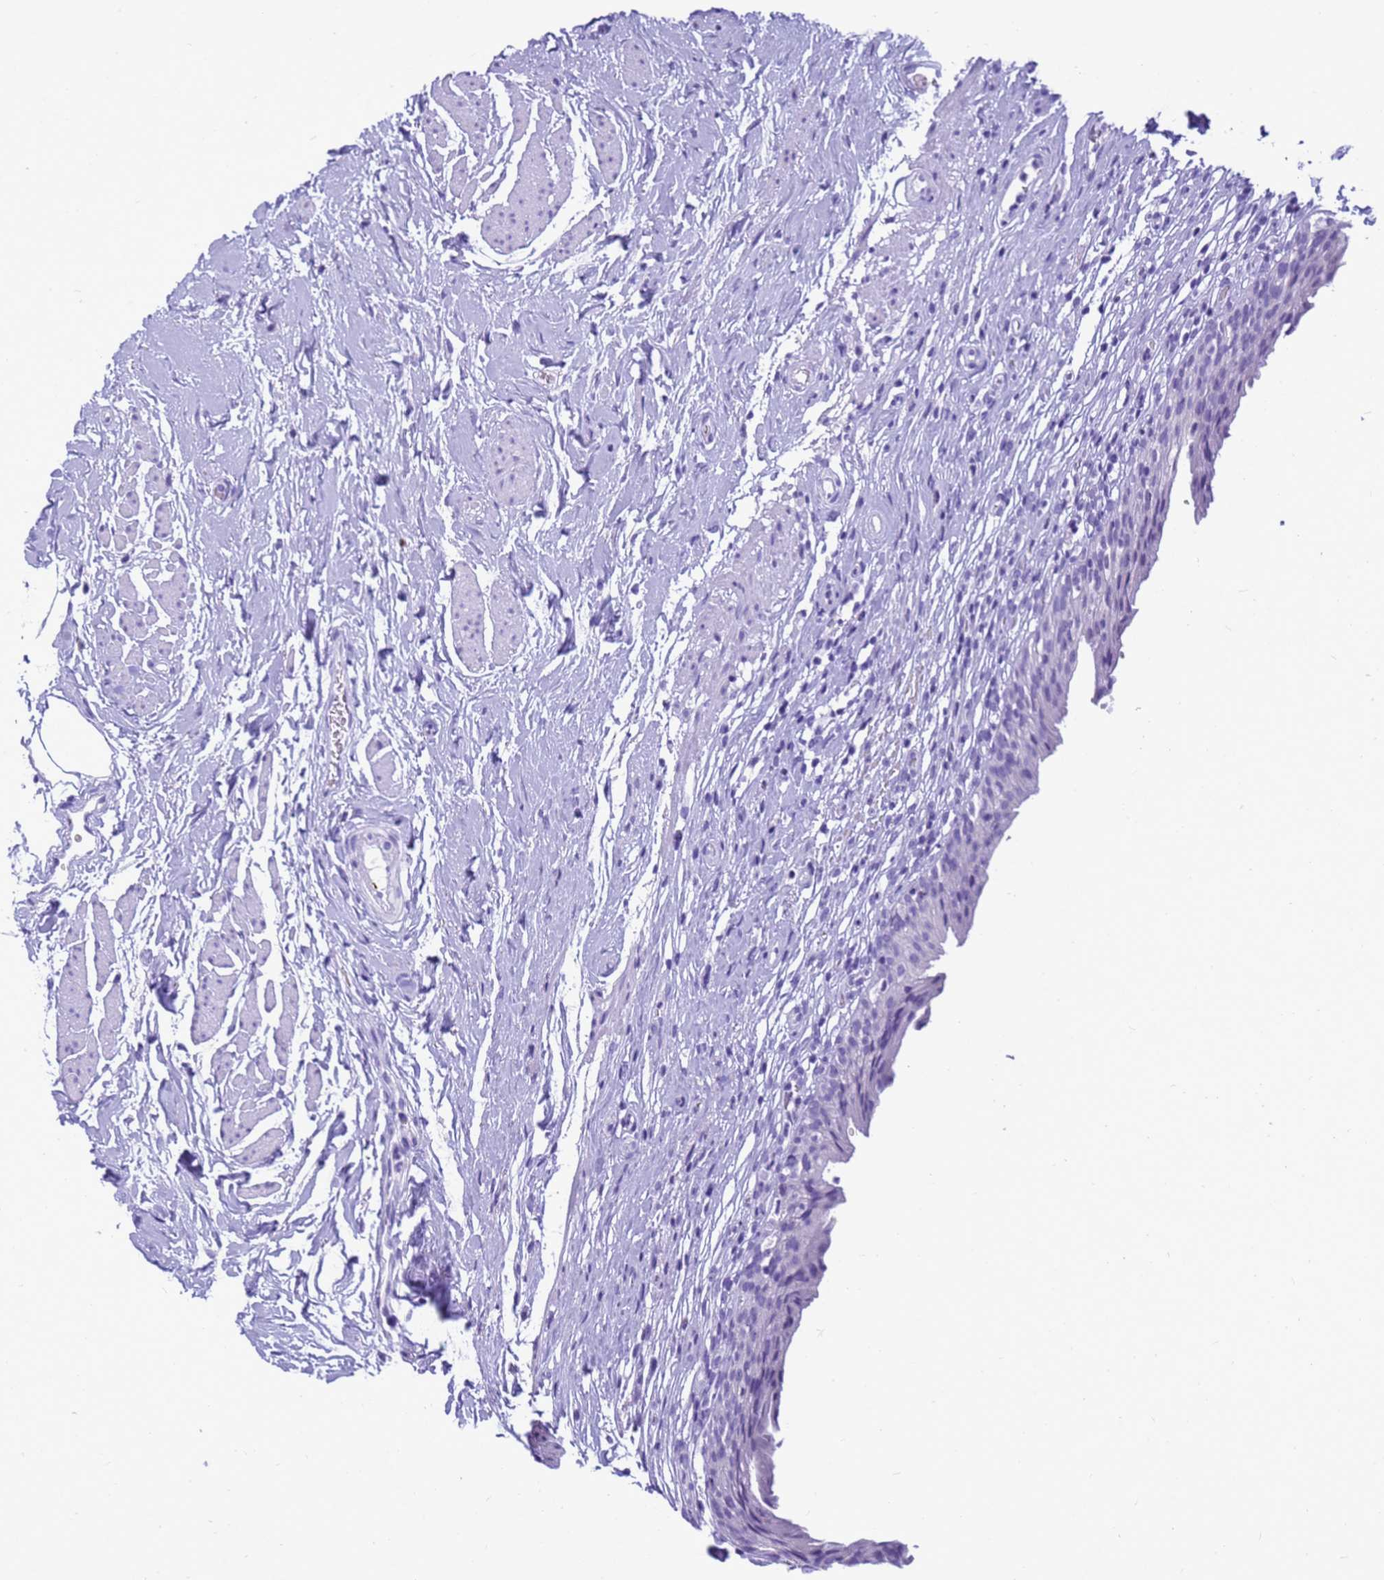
{"staining": {"intensity": "negative", "quantity": "none", "location": "none"}, "tissue": "urinary bladder", "cell_type": "Urothelial cells", "image_type": "normal", "snomed": [{"axis": "morphology", "description": "Normal tissue, NOS"}, {"axis": "morphology", "description": "Inflammation, NOS"}, {"axis": "topography", "description": "Urinary bladder"}], "caption": "Urothelial cells show no significant positivity in normal urinary bladder.", "gene": "STATH", "patient": {"sex": "male", "age": 63}}